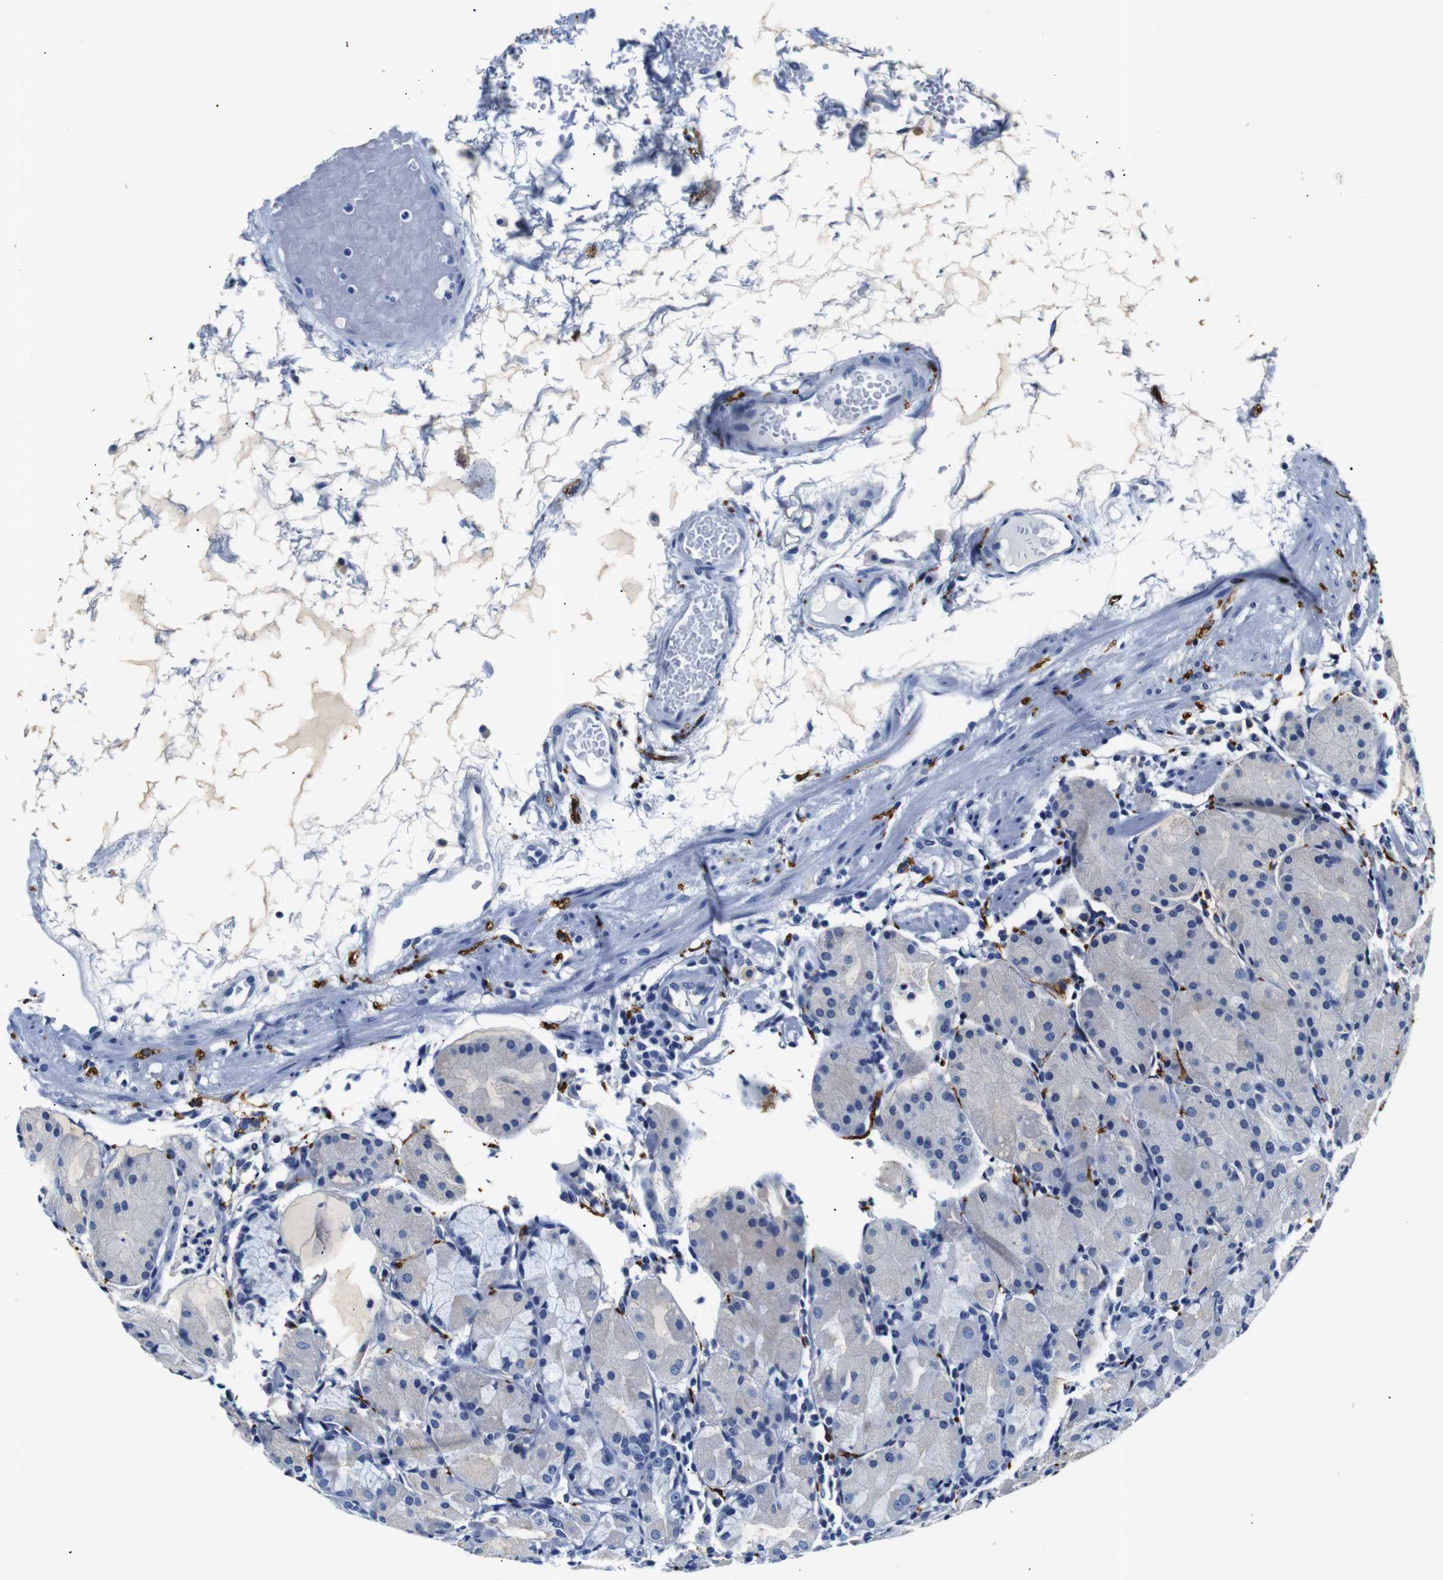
{"staining": {"intensity": "negative", "quantity": "none", "location": "none"}, "tissue": "stomach", "cell_type": "Glandular cells", "image_type": "normal", "snomed": [{"axis": "morphology", "description": "Normal tissue, NOS"}, {"axis": "topography", "description": "Stomach"}, {"axis": "topography", "description": "Stomach, lower"}], "caption": "Glandular cells are negative for brown protein staining in normal stomach. The staining is performed using DAB brown chromogen with nuclei counter-stained in using hematoxylin.", "gene": "GAP43", "patient": {"sex": "female", "age": 75}}